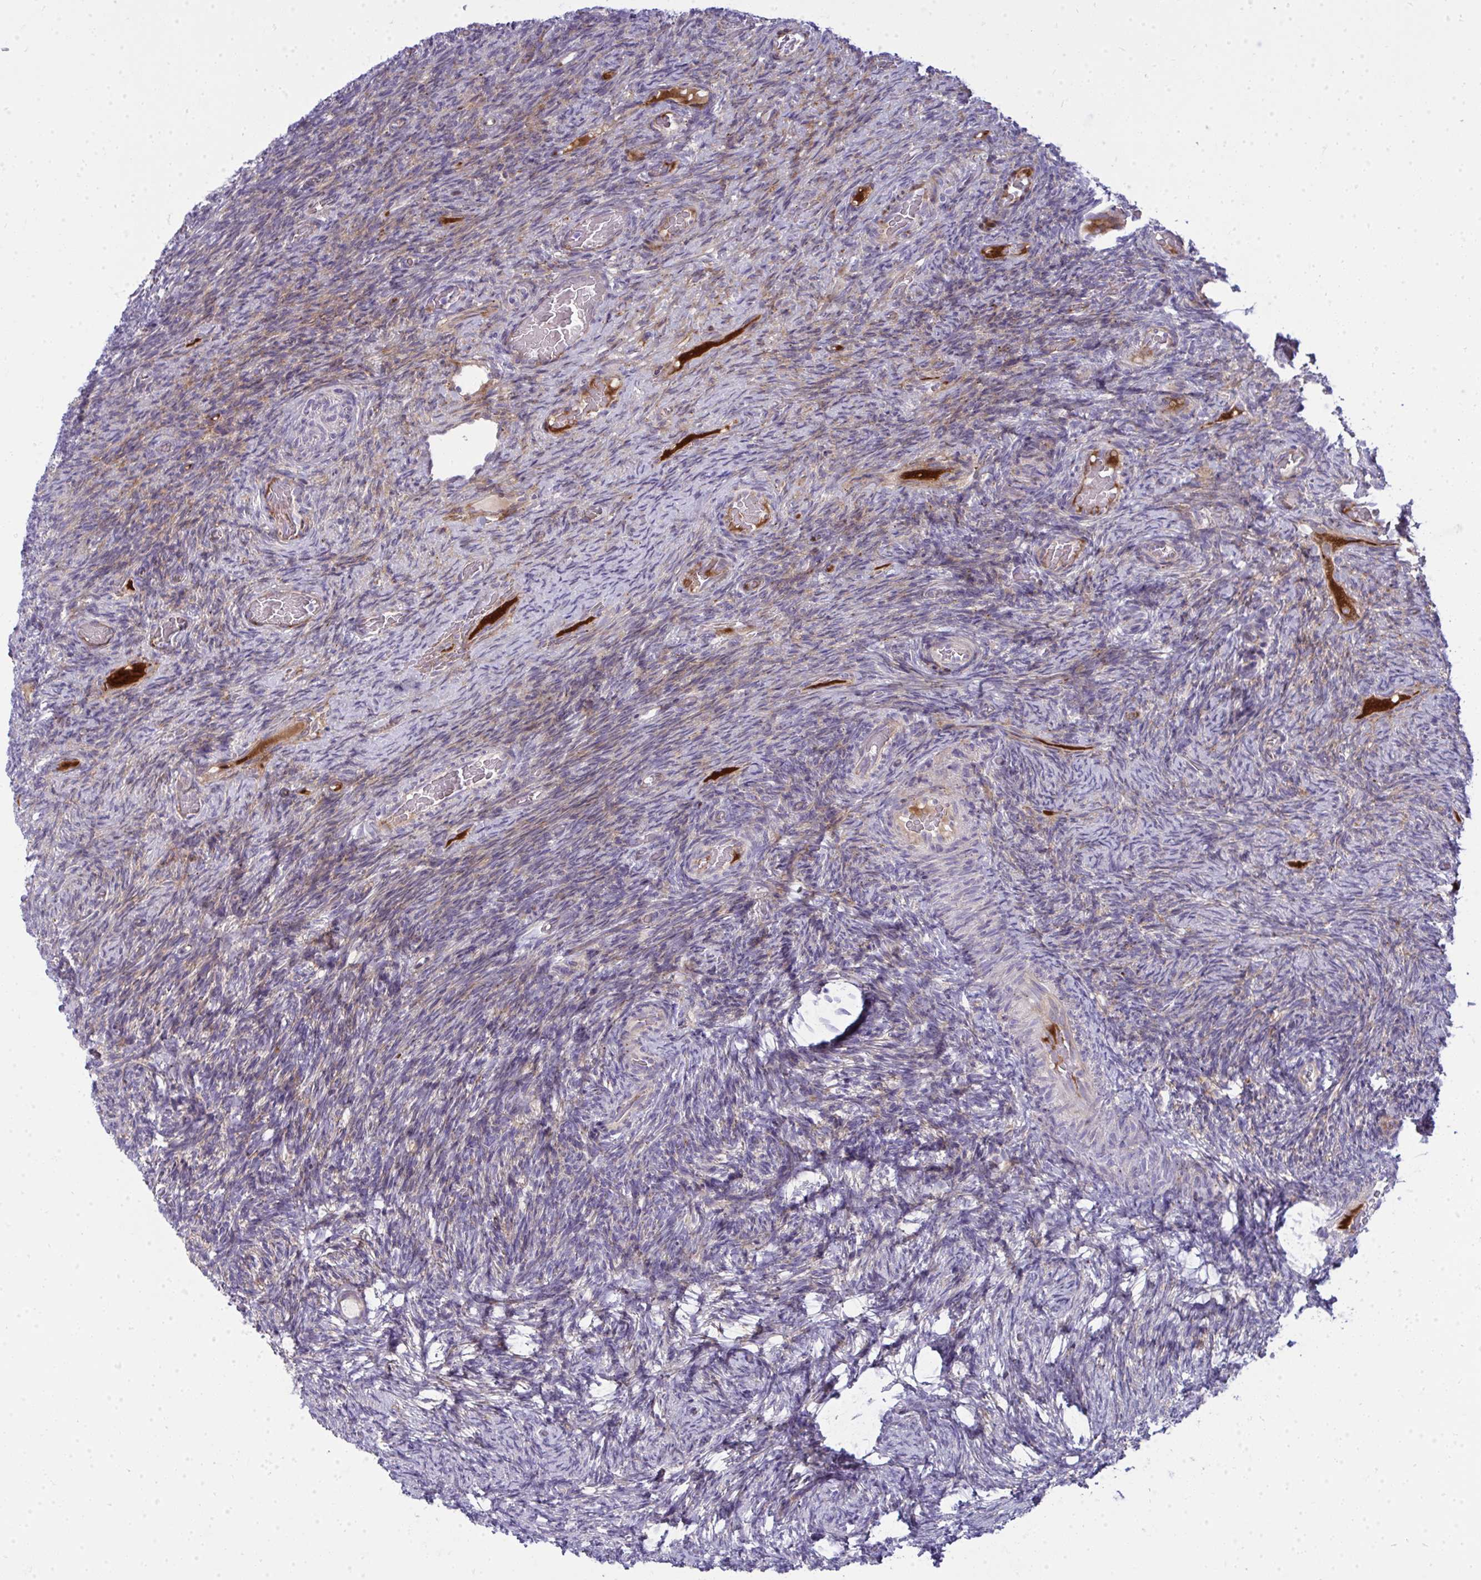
{"staining": {"intensity": "moderate", "quantity": "25%-75%", "location": "cytoplasmic/membranous"}, "tissue": "ovary", "cell_type": "Ovarian stroma cells", "image_type": "normal", "snomed": [{"axis": "morphology", "description": "Normal tissue, NOS"}, {"axis": "topography", "description": "Ovary"}], "caption": "Moderate cytoplasmic/membranous protein expression is identified in approximately 25%-75% of ovarian stroma cells in ovary. Immunohistochemistry stains the protein in brown and the nuclei are stained blue.", "gene": "GFPT2", "patient": {"sex": "female", "age": 34}}